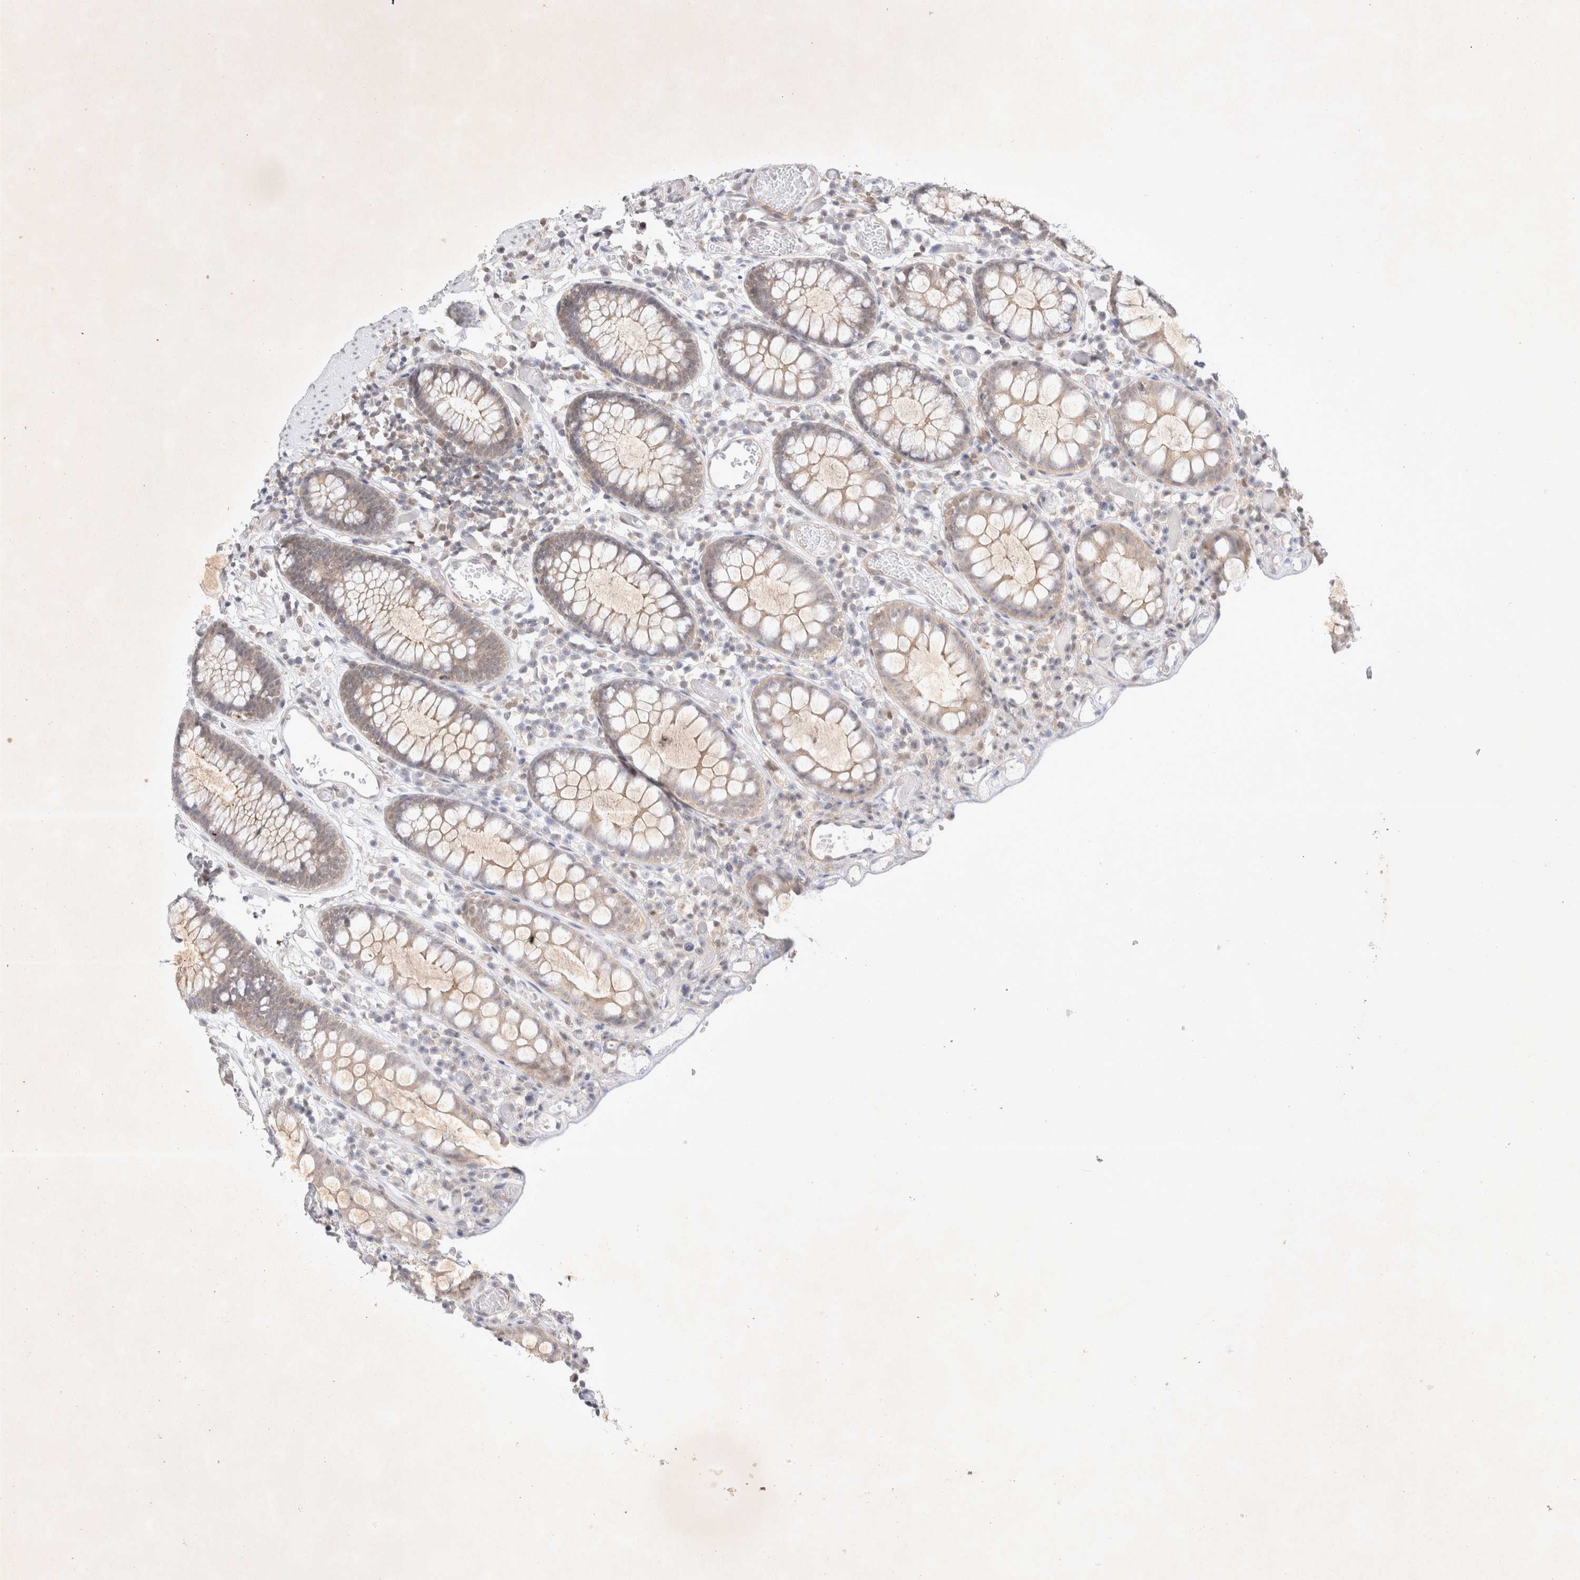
{"staining": {"intensity": "negative", "quantity": "none", "location": "none"}, "tissue": "colon", "cell_type": "Endothelial cells", "image_type": "normal", "snomed": [{"axis": "morphology", "description": "Normal tissue, NOS"}, {"axis": "topography", "description": "Colon"}], "caption": "A high-resolution photomicrograph shows immunohistochemistry staining of unremarkable colon, which displays no significant positivity in endothelial cells.", "gene": "FBXO42", "patient": {"sex": "male", "age": 14}}